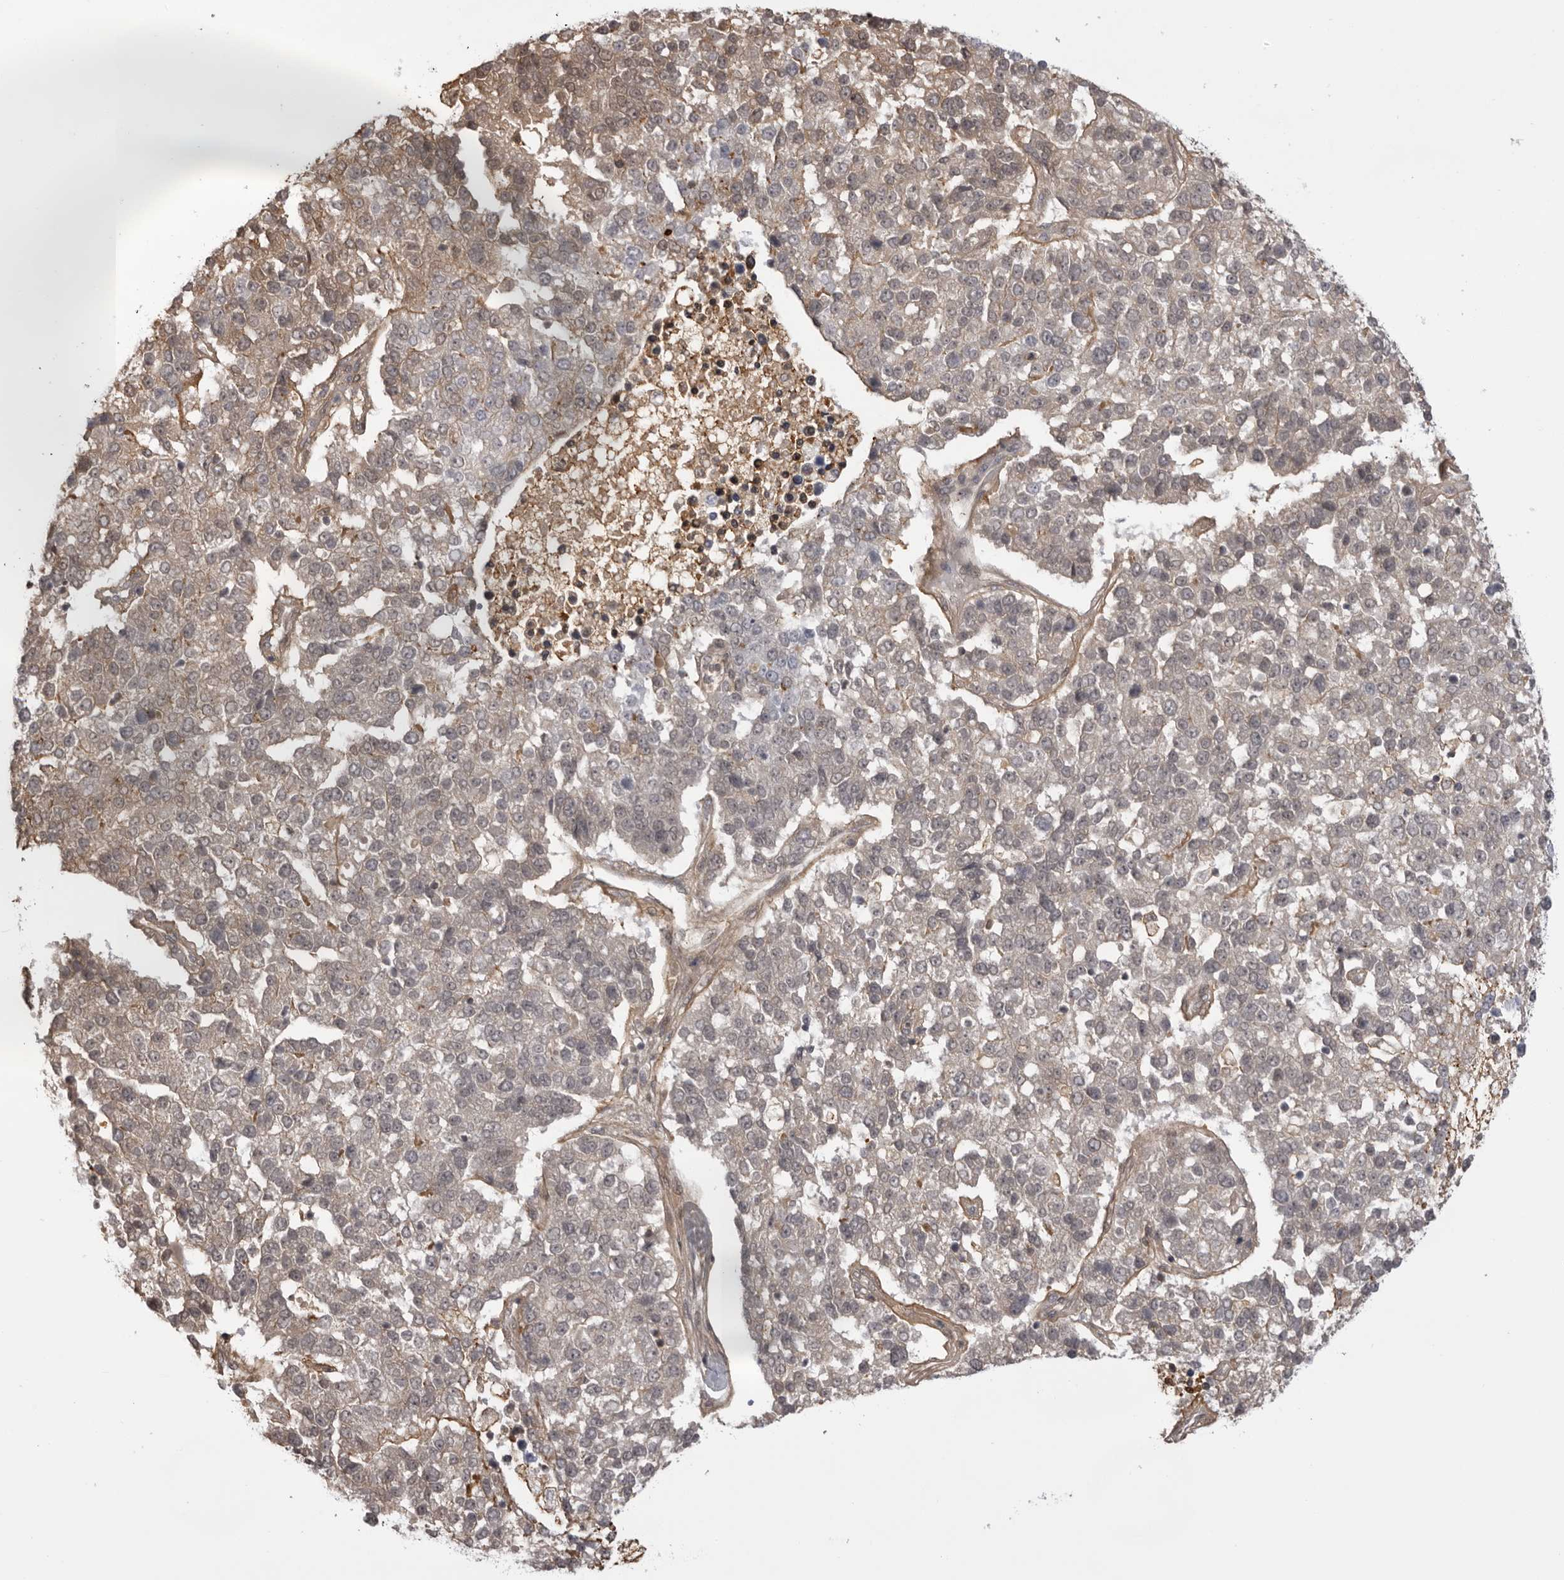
{"staining": {"intensity": "weak", "quantity": "25%-75%", "location": "cytoplasmic/membranous"}, "tissue": "pancreatic cancer", "cell_type": "Tumor cells", "image_type": "cancer", "snomed": [{"axis": "morphology", "description": "Adenocarcinoma, NOS"}, {"axis": "topography", "description": "Pancreas"}], "caption": "Tumor cells exhibit weak cytoplasmic/membranous positivity in about 25%-75% of cells in adenocarcinoma (pancreatic).", "gene": "PLEKHF2", "patient": {"sex": "female", "age": 61}}